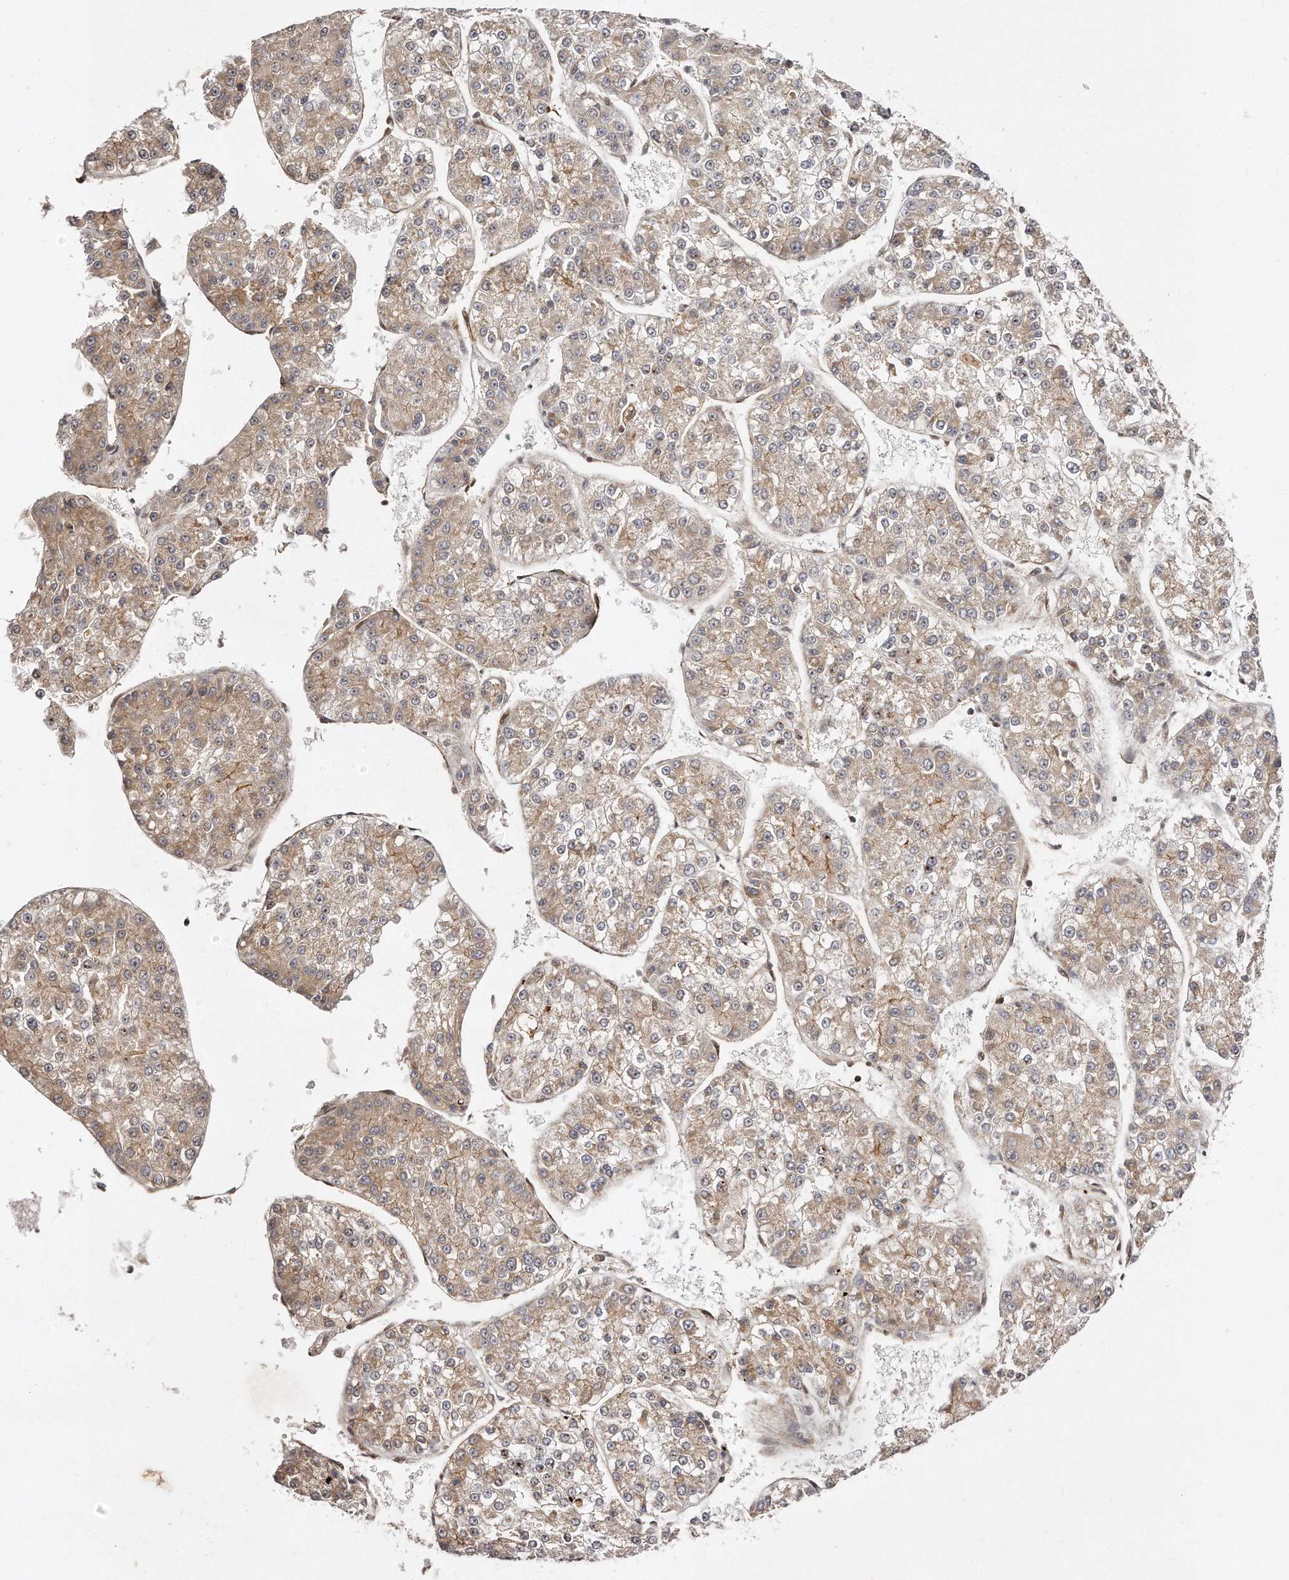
{"staining": {"intensity": "weak", "quantity": ">75%", "location": "cytoplasmic/membranous"}, "tissue": "liver cancer", "cell_type": "Tumor cells", "image_type": "cancer", "snomed": [{"axis": "morphology", "description": "Carcinoma, Hepatocellular, NOS"}, {"axis": "topography", "description": "Liver"}], "caption": "Liver cancer (hepatocellular carcinoma) was stained to show a protein in brown. There is low levels of weak cytoplasmic/membranous positivity in about >75% of tumor cells. Using DAB (3,3'-diaminobenzidine) (brown) and hematoxylin (blue) stains, captured at high magnification using brightfield microscopy.", "gene": "GBP4", "patient": {"sex": "female", "age": 73}}